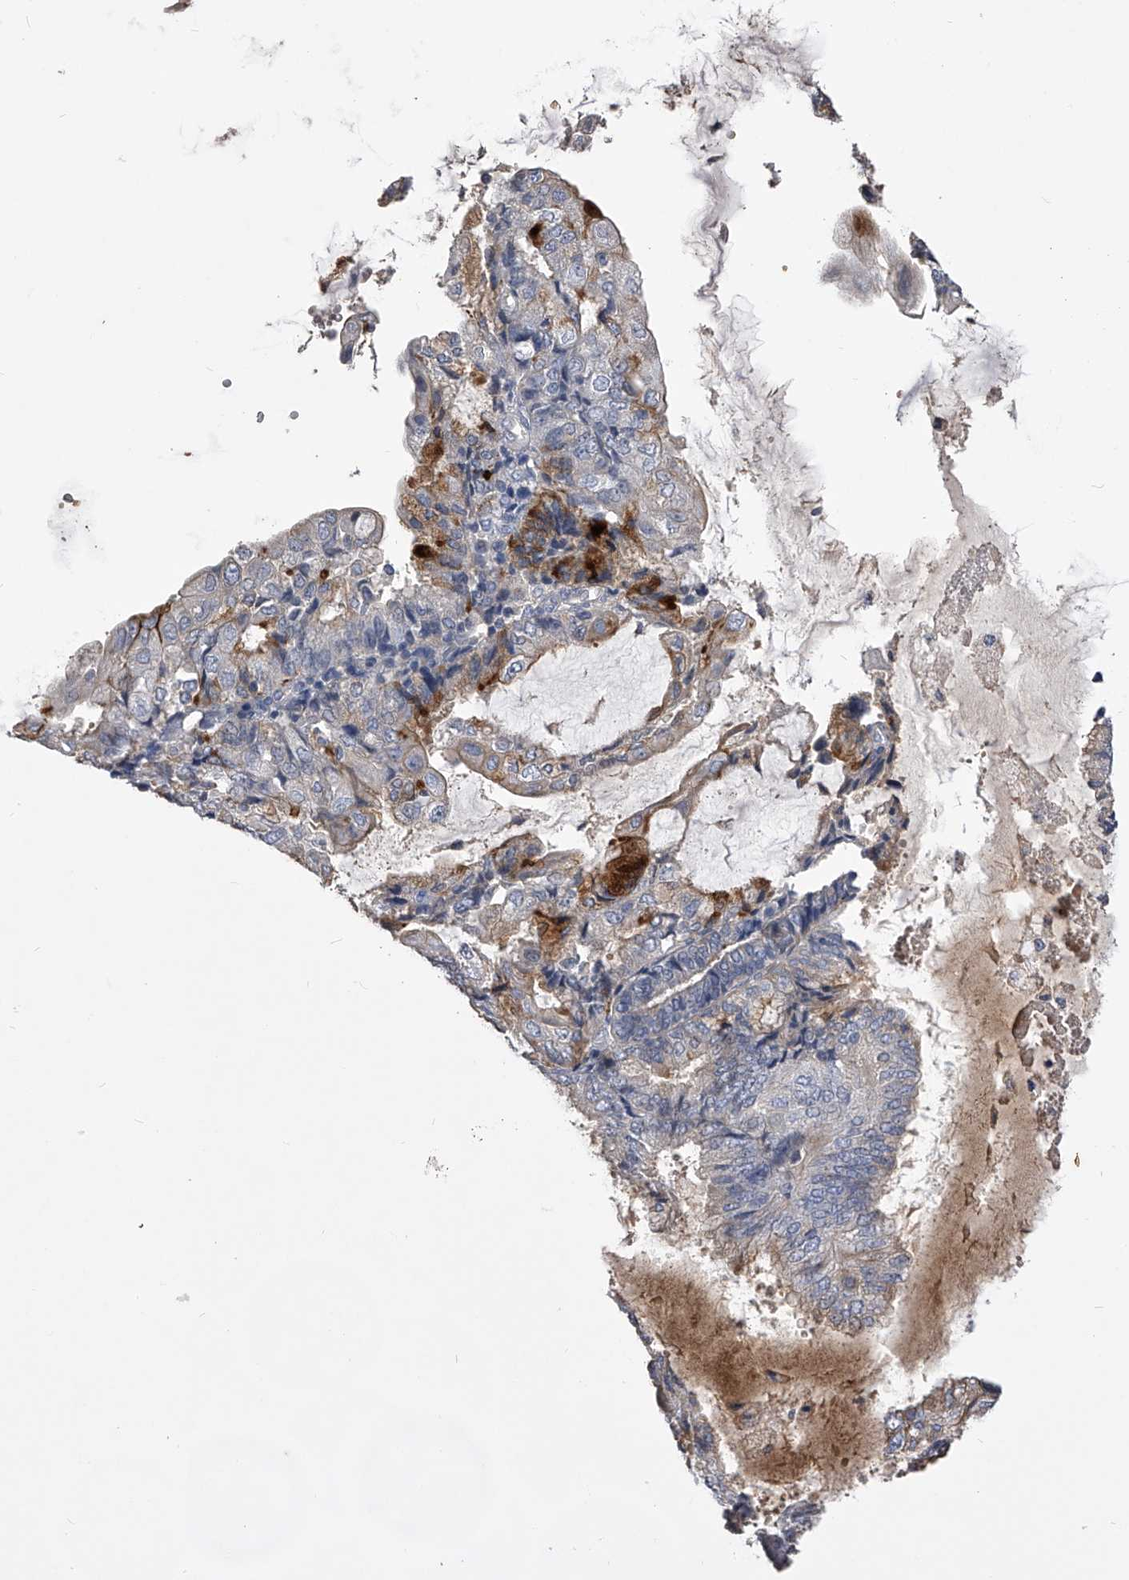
{"staining": {"intensity": "moderate", "quantity": "<25%", "location": "cytoplasmic/membranous"}, "tissue": "endometrial cancer", "cell_type": "Tumor cells", "image_type": "cancer", "snomed": [{"axis": "morphology", "description": "Adenocarcinoma, NOS"}, {"axis": "topography", "description": "Endometrium"}], "caption": "This histopathology image displays immunohistochemistry (IHC) staining of adenocarcinoma (endometrial), with low moderate cytoplasmic/membranous expression in about <25% of tumor cells.", "gene": "MDN1", "patient": {"sex": "female", "age": 81}}